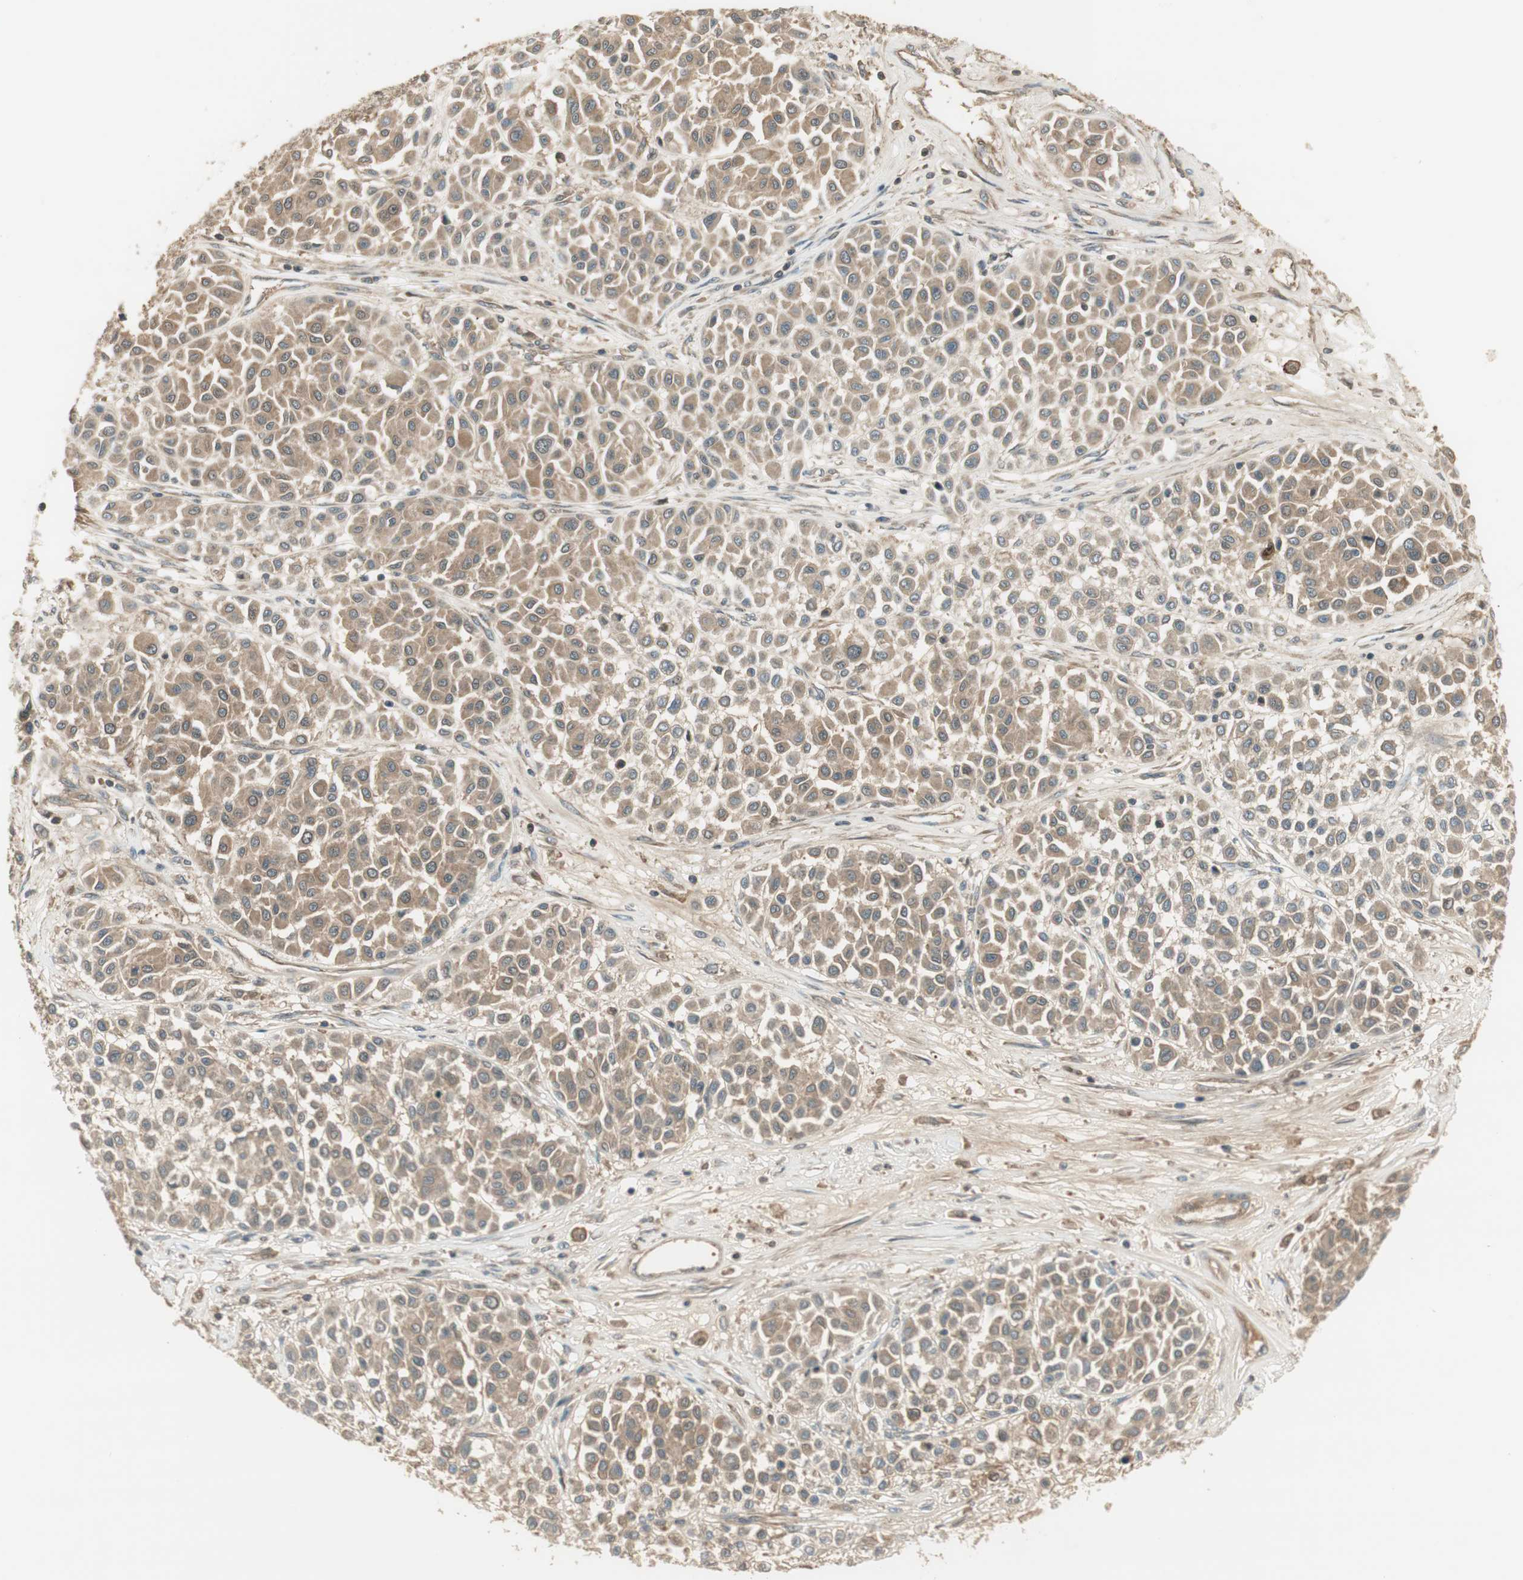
{"staining": {"intensity": "weak", "quantity": ">75%", "location": "cytoplasmic/membranous"}, "tissue": "melanoma", "cell_type": "Tumor cells", "image_type": "cancer", "snomed": [{"axis": "morphology", "description": "Malignant melanoma, Metastatic site"}, {"axis": "topography", "description": "Soft tissue"}], "caption": "This micrograph displays immunohistochemistry (IHC) staining of human malignant melanoma (metastatic site), with low weak cytoplasmic/membranous staining in about >75% of tumor cells.", "gene": "PFDN5", "patient": {"sex": "male", "age": 41}}